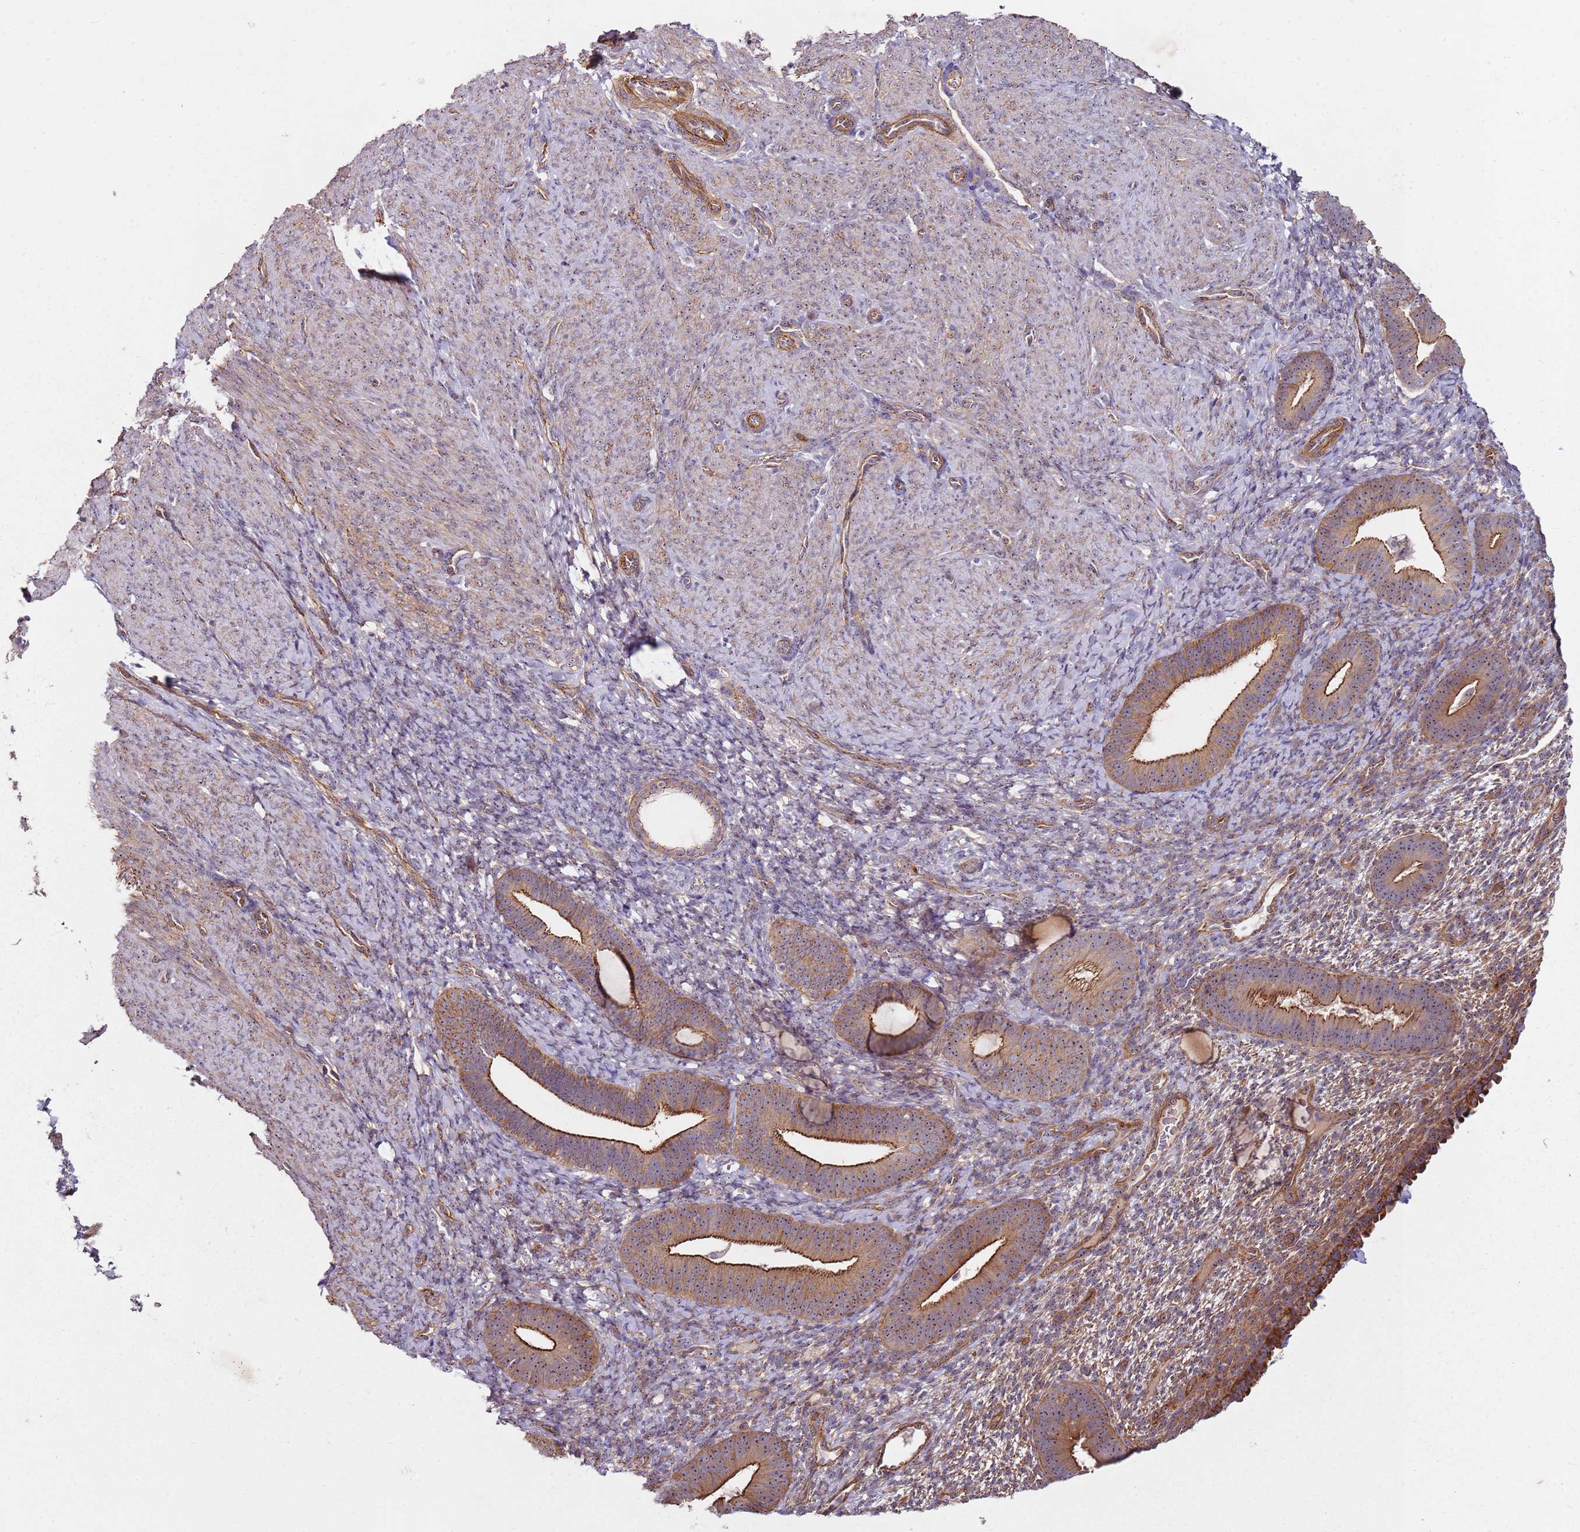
{"staining": {"intensity": "weak", "quantity": ">75%", "location": "cytoplasmic/membranous"}, "tissue": "endometrium", "cell_type": "Cells in endometrial stroma", "image_type": "normal", "snomed": [{"axis": "morphology", "description": "Normal tissue, NOS"}, {"axis": "topography", "description": "Endometrium"}], "caption": "Immunohistochemical staining of normal endometrium shows weak cytoplasmic/membranous protein positivity in about >75% of cells in endometrial stroma. The staining was performed using DAB (3,3'-diaminobenzidine) to visualize the protein expression in brown, while the nuclei were stained in blue with hematoxylin (Magnification: 20x).", "gene": "C2CD4B", "patient": {"sex": "female", "age": 65}}